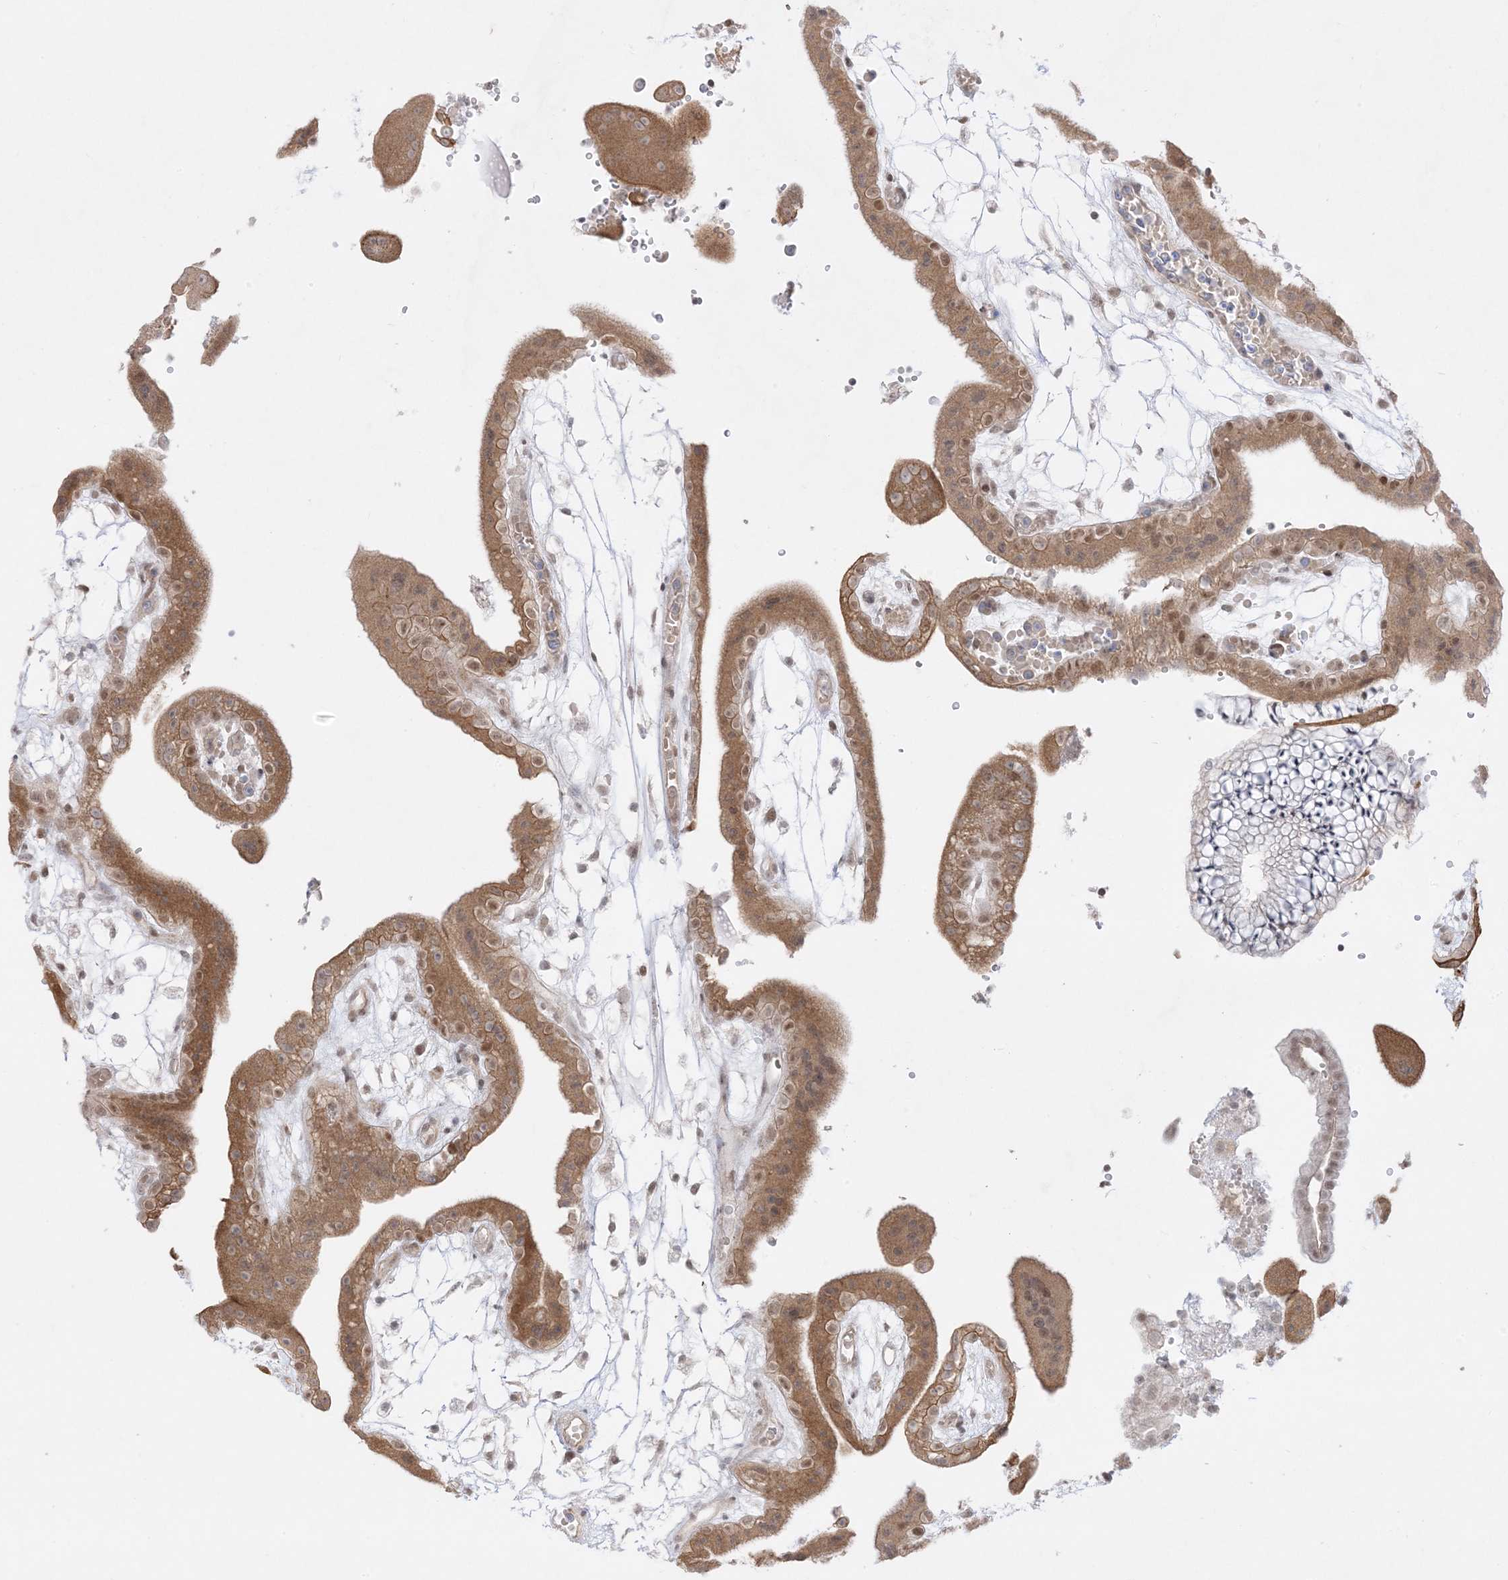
{"staining": {"intensity": "moderate", "quantity": ">75%", "location": "cytoplasmic/membranous,nuclear"}, "tissue": "placenta", "cell_type": "Decidual cells", "image_type": "normal", "snomed": [{"axis": "morphology", "description": "Normal tissue, NOS"}, {"axis": "topography", "description": "Placenta"}], "caption": "Immunohistochemistry (IHC) (DAB) staining of benign placenta exhibits moderate cytoplasmic/membranous,nuclear protein staining in about >75% of decidual cells. Nuclei are stained in blue.", "gene": "PTK6", "patient": {"sex": "female", "age": 18}}